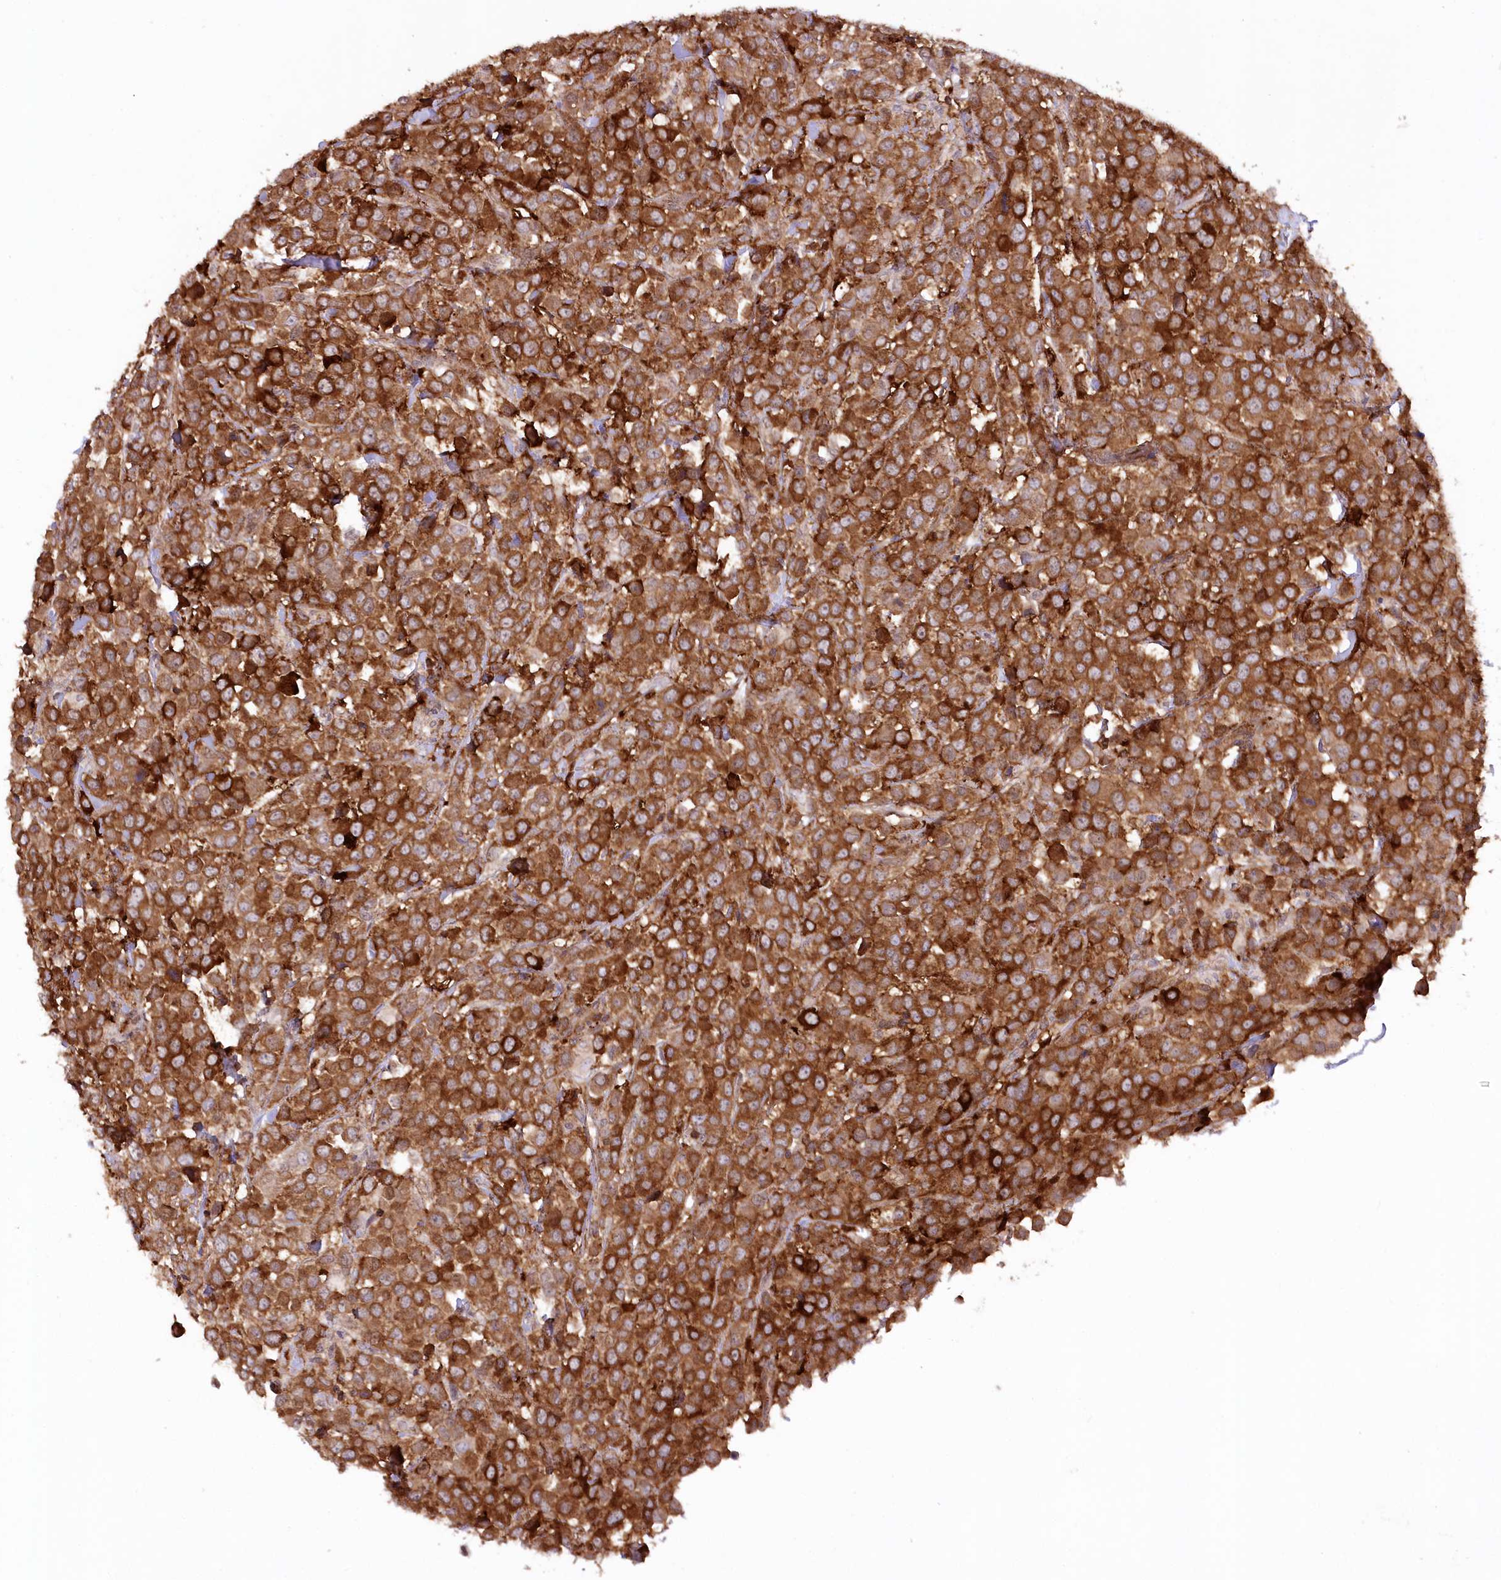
{"staining": {"intensity": "strong", "quantity": ">75%", "location": "cytoplasmic/membranous"}, "tissue": "breast cancer", "cell_type": "Tumor cells", "image_type": "cancer", "snomed": [{"axis": "morphology", "description": "Duct carcinoma"}, {"axis": "topography", "description": "Breast"}], "caption": "Invasive ductal carcinoma (breast) was stained to show a protein in brown. There is high levels of strong cytoplasmic/membranous expression in approximately >75% of tumor cells. Immunohistochemistry stains the protein in brown and the nuclei are stained blue.", "gene": "CCDC91", "patient": {"sex": "female", "age": 61}}